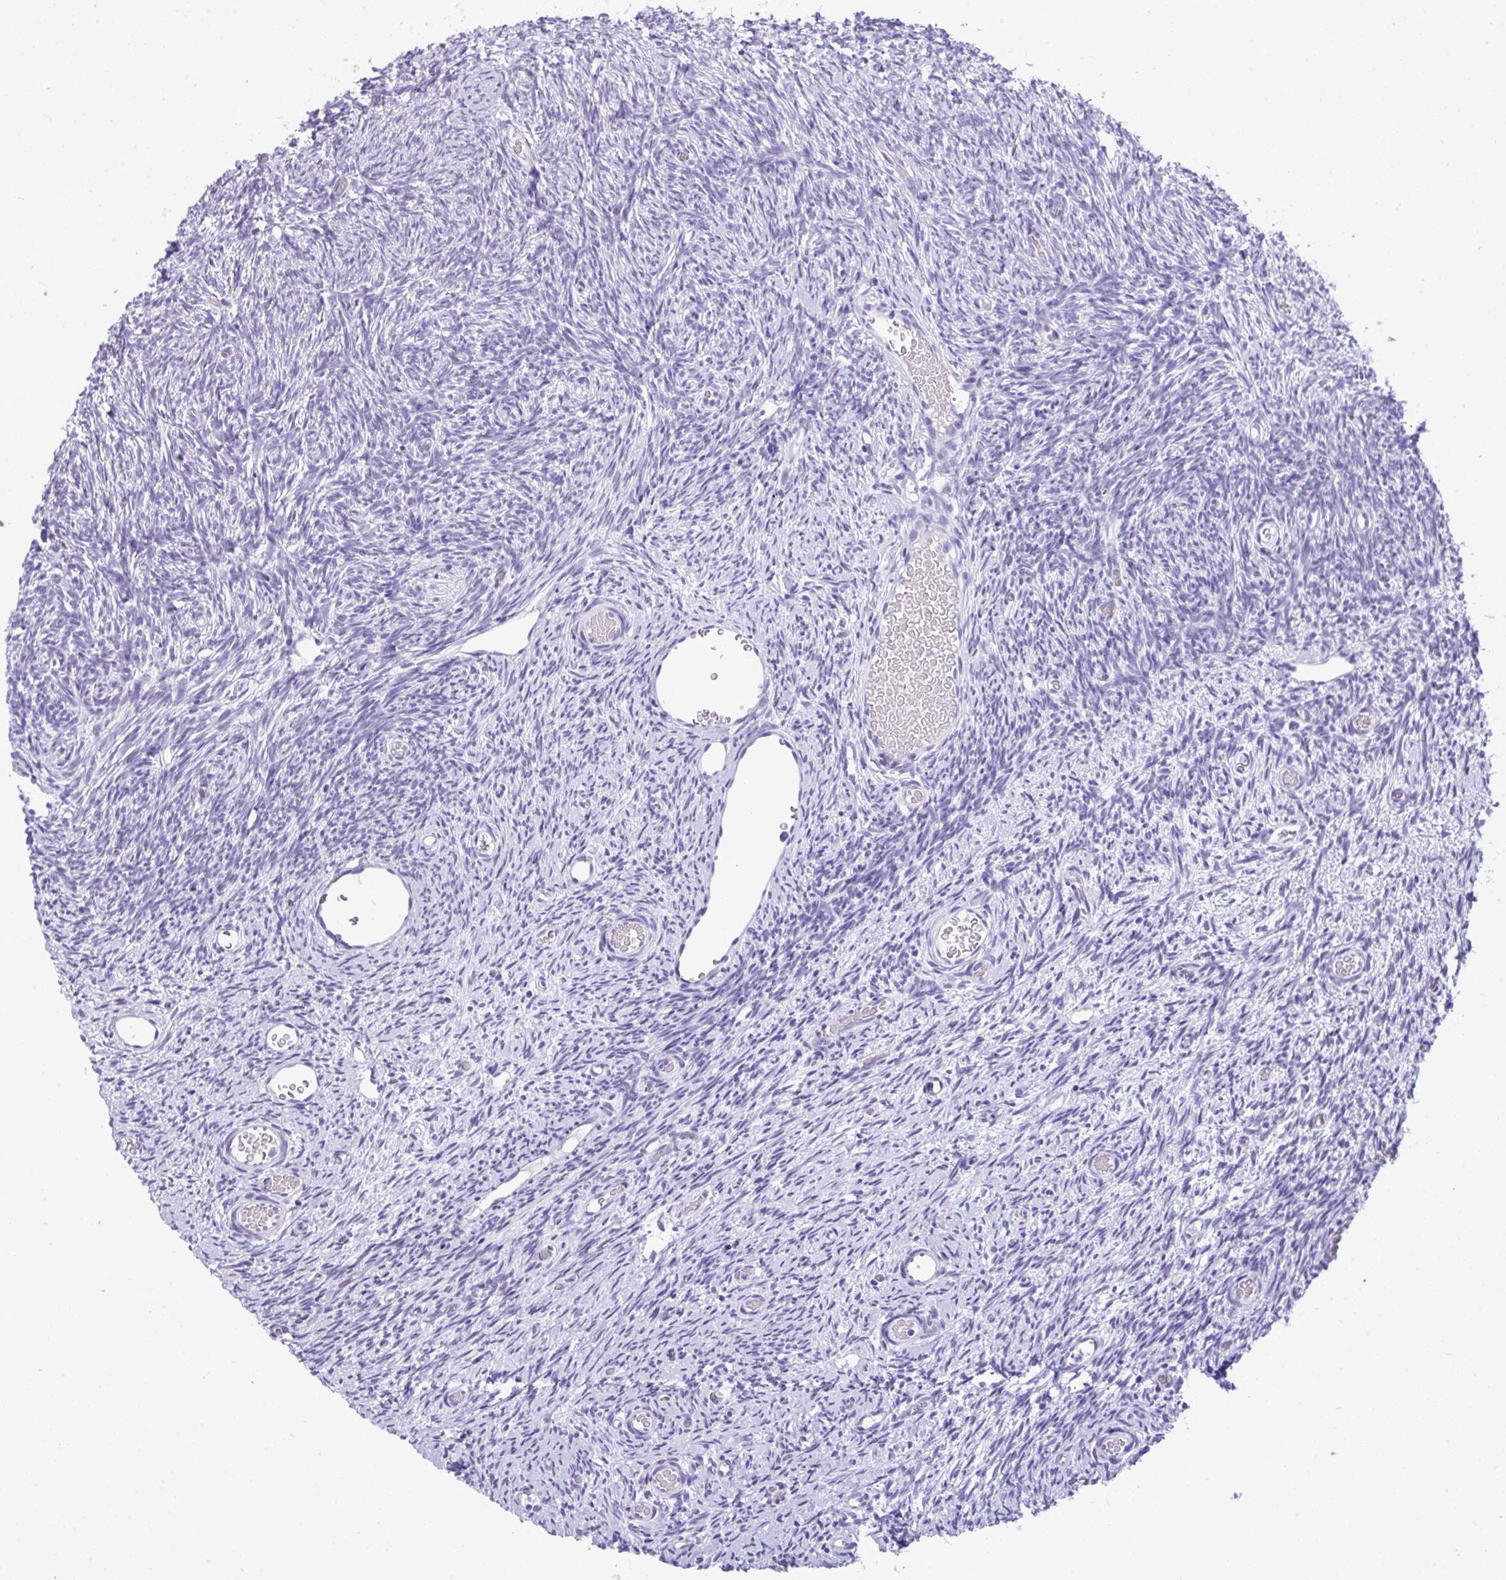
{"staining": {"intensity": "negative", "quantity": "none", "location": "none"}, "tissue": "ovary", "cell_type": "Follicle cells", "image_type": "normal", "snomed": [{"axis": "morphology", "description": "Normal tissue, NOS"}, {"axis": "topography", "description": "Ovary"}], "caption": "Normal ovary was stained to show a protein in brown. There is no significant expression in follicle cells.", "gene": "PRM2", "patient": {"sex": "female", "age": 39}}